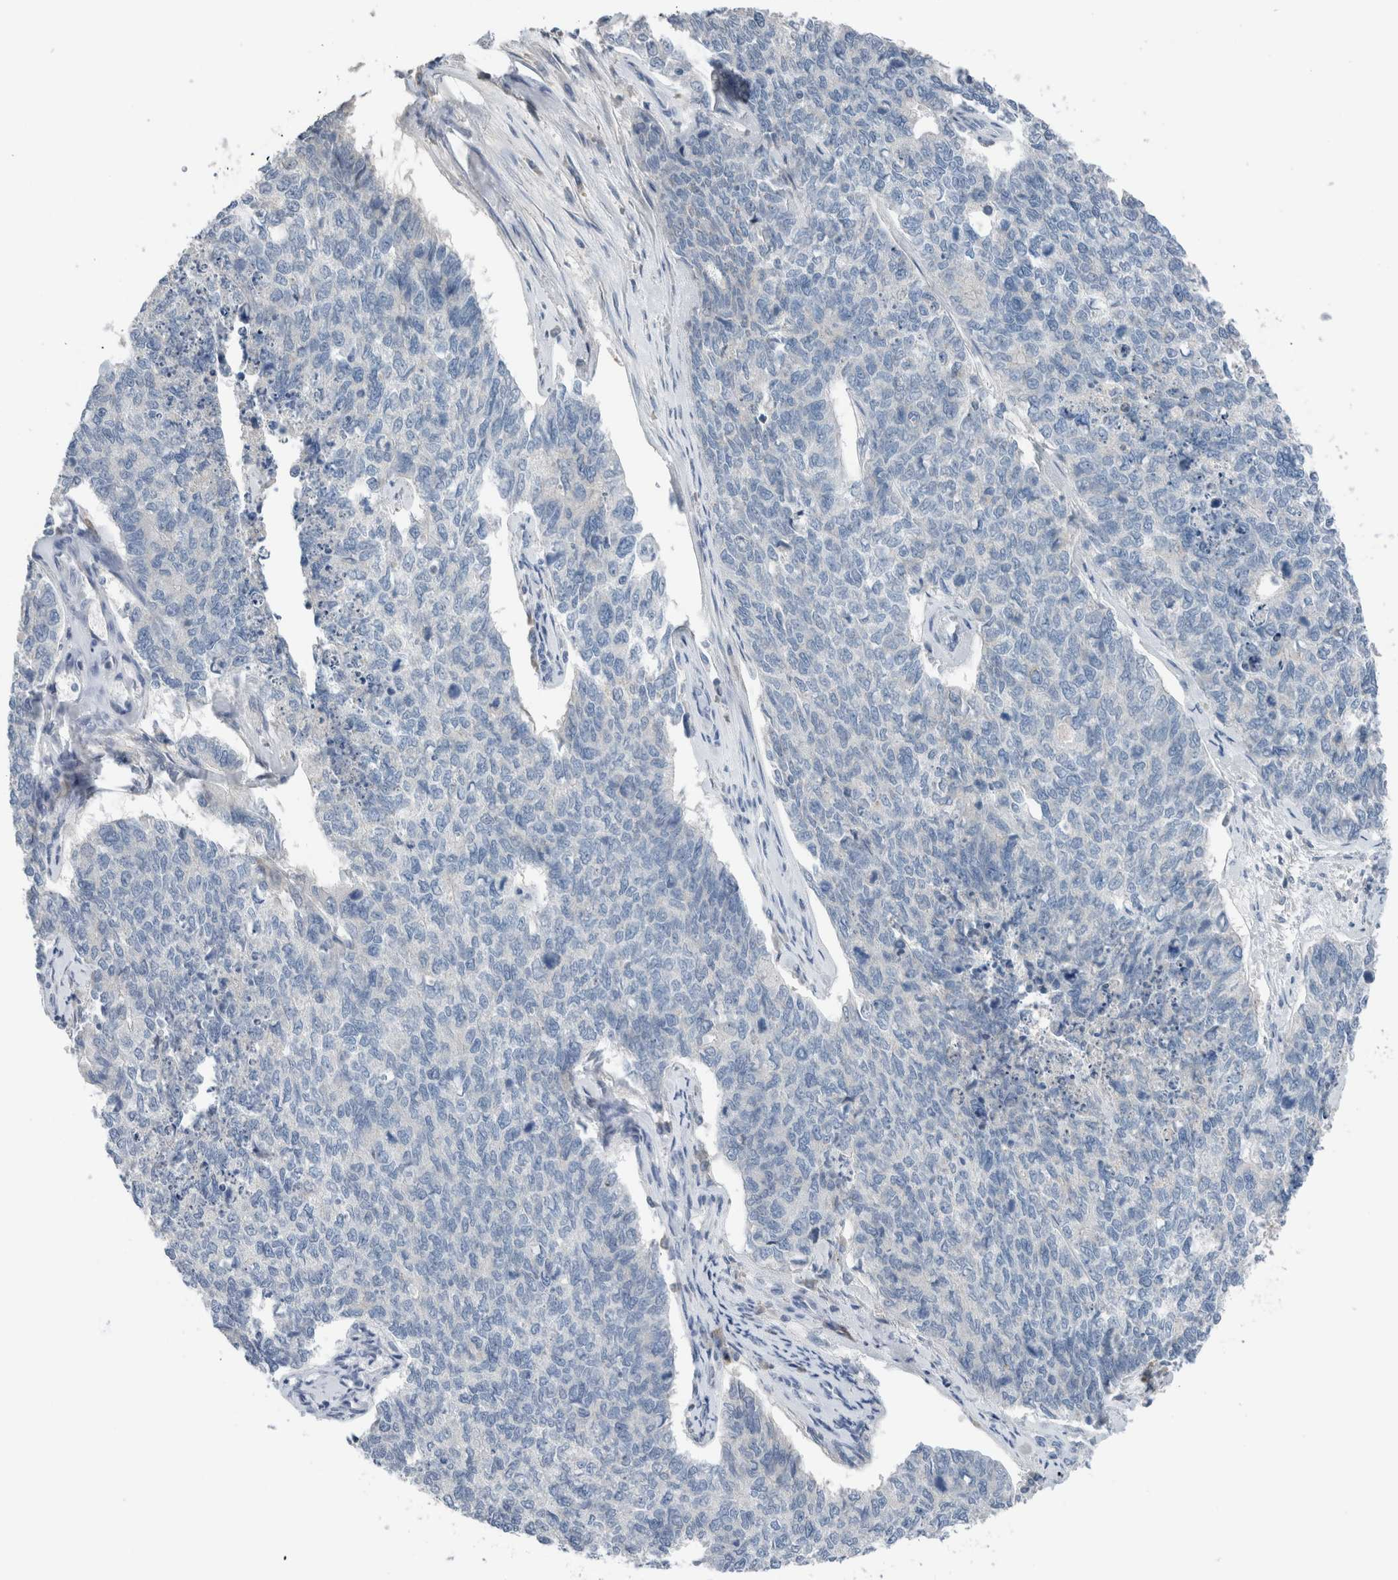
{"staining": {"intensity": "negative", "quantity": "none", "location": "none"}, "tissue": "cervical cancer", "cell_type": "Tumor cells", "image_type": "cancer", "snomed": [{"axis": "morphology", "description": "Squamous cell carcinoma, NOS"}, {"axis": "topography", "description": "Cervix"}], "caption": "This micrograph is of cervical squamous cell carcinoma stained with IHC to label a protein in brown with the nuclei are counter-stained blue. There is no expression in tumor cells.", "gene": "DUOX1", "patient": {"sex": "female", "age": 63}}